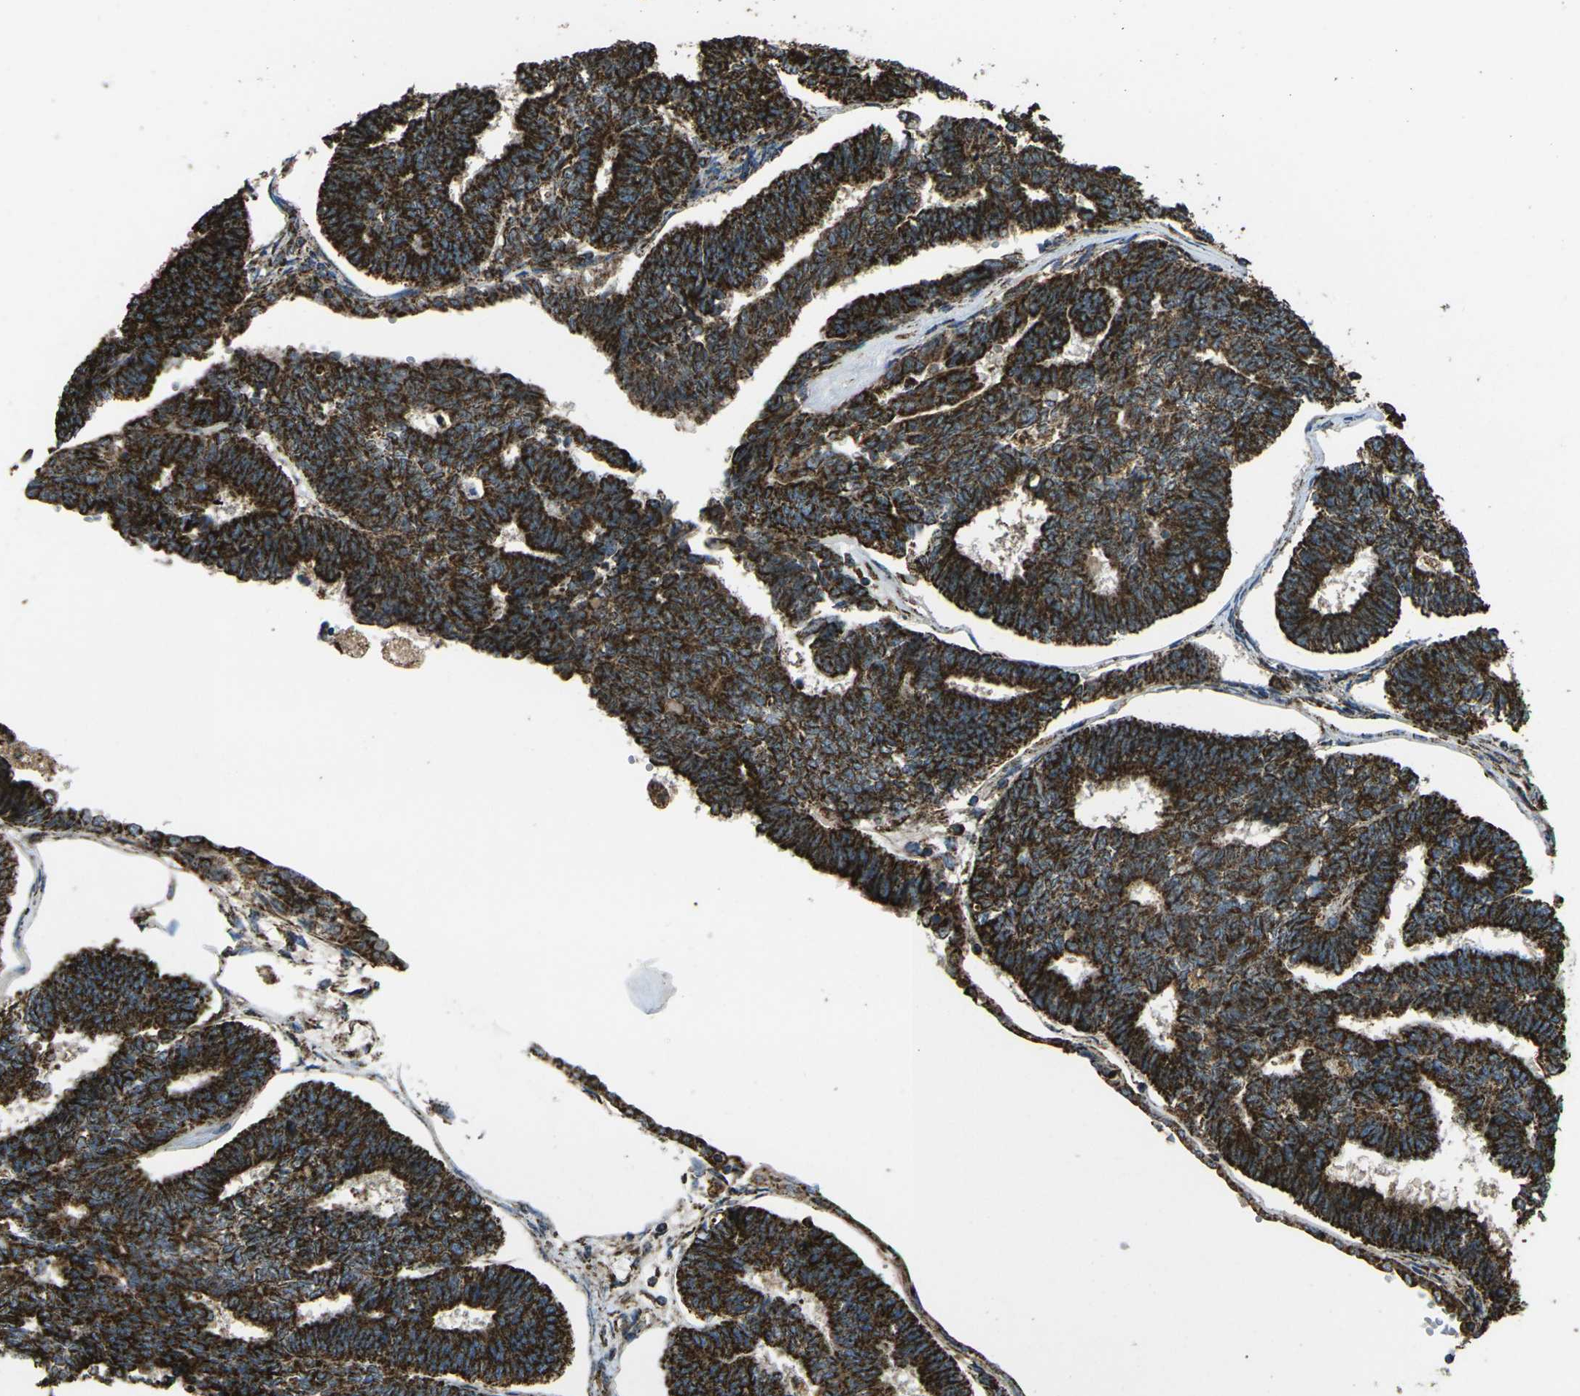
{"staining": {"intensity": "strong", "quantity": ">75%", "location": "cytoplasmic/membranous"}, "tissue": "endometrial cancer", "cell_type": "Tumor cells", "image_type": "cancer", "snomed": [{"axis": "morphology", "description": "Adenocarcinoma, NOS"}, {"axis": "topography", "description": "Endometrium"}], "caption": "Immunohistochemistry photomicrograph of neoplastic tissue: endometrial adenocarcinoma stained using IHC shows high levels of strong protein expression localized specifically in the cytoplasmic/membranous of tumor cells, appearing as a cytoplasmic/membranous brown color.", "gene": "KLHL5", "patient": {"sex": "female", "age": 70}}